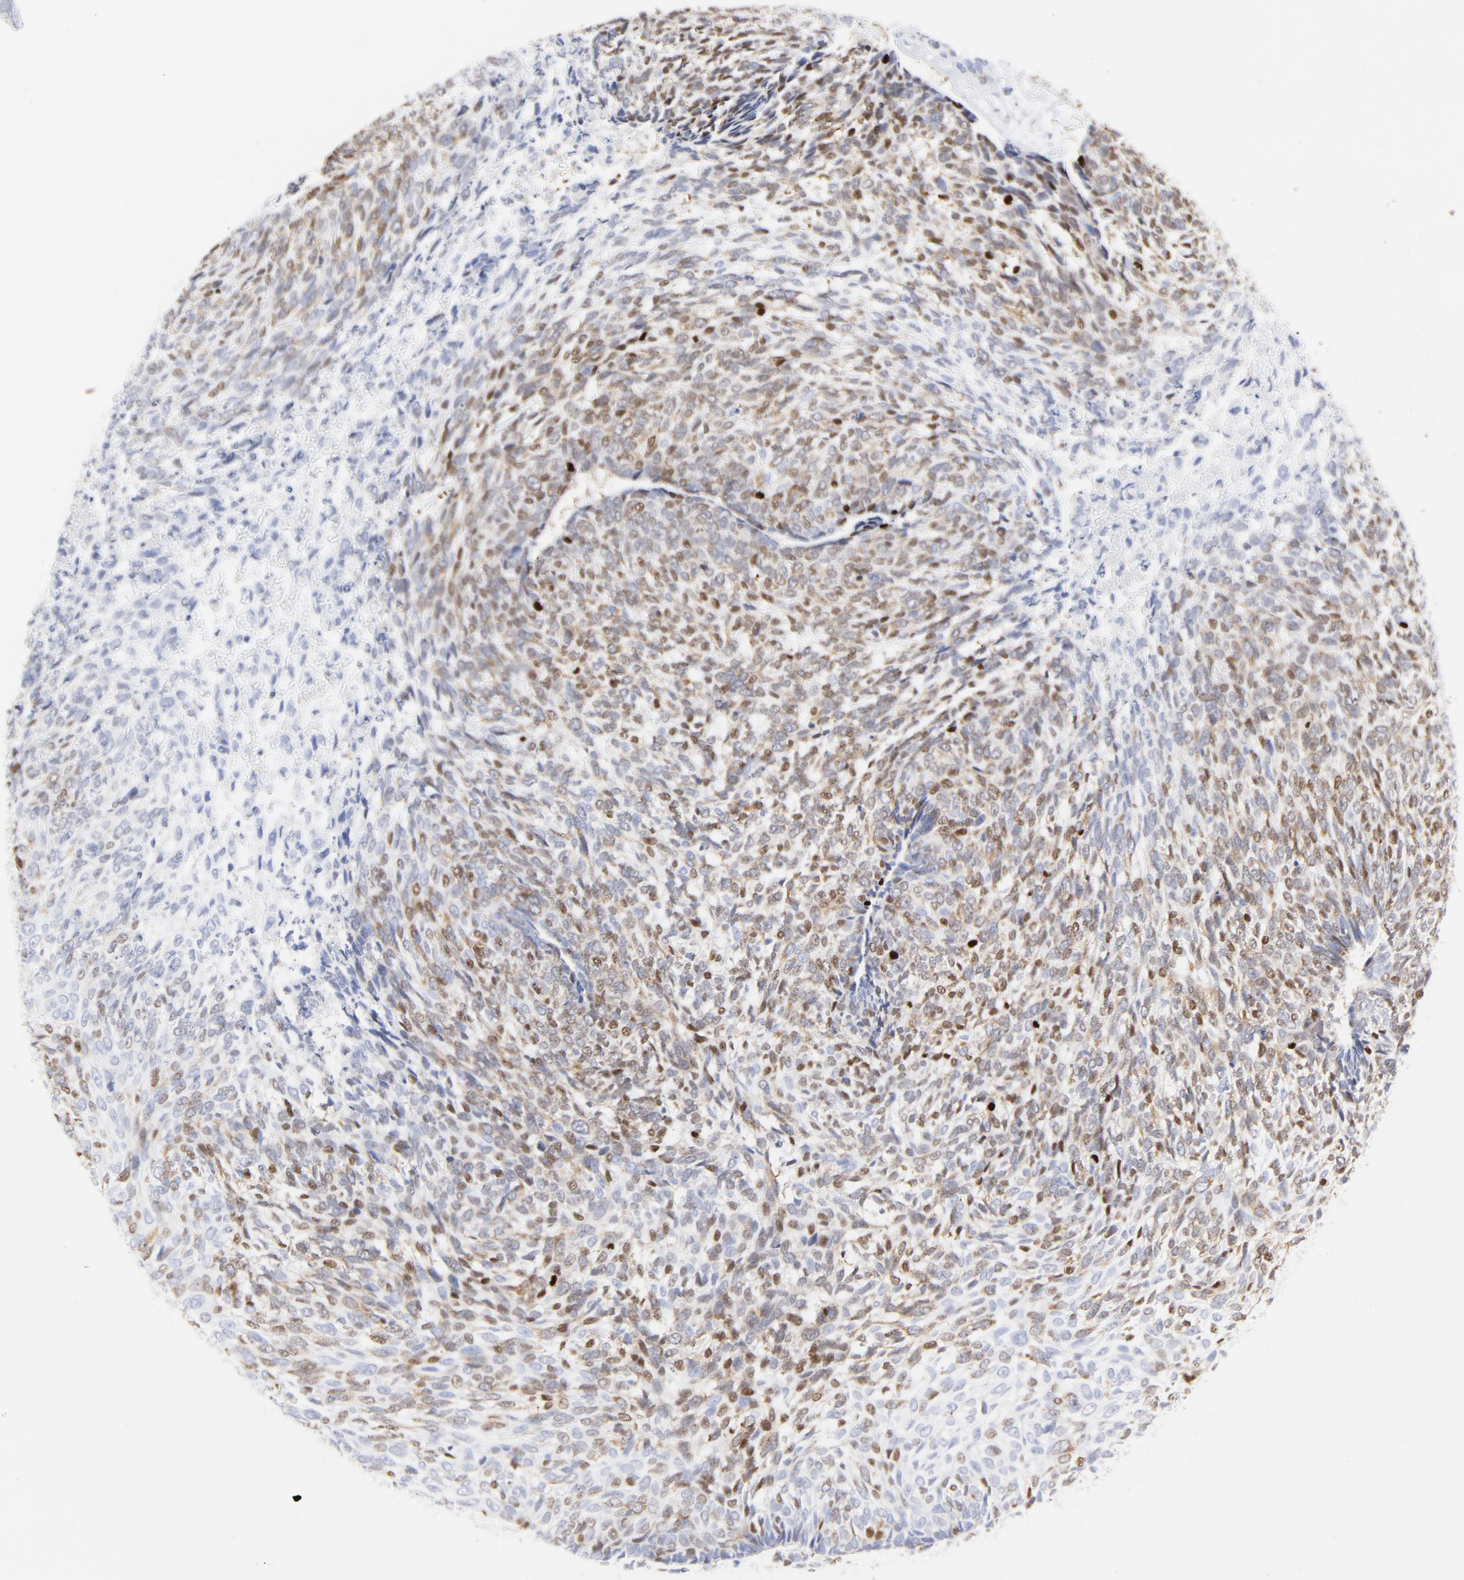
{"staining": {"intensity": "moderate", "quantity": "<25%", "location": "cytoplasmic/membranous,nuclear"}, "tissue": "skin cancer", "cell_type": "Tumor cells", "image_type": "cancer", "snomed": [{"axis": "morphology", "description": "Basal cell carcinoma"}, {"axis": "topography", "description": "Skin"}], "caption": "Skin basal cell carcinoma was stained to show a protein in brown. There is low levels of moderate cytoplasmic/membranous and nuclear positivity in approximately <25% of tumor cells.", "gene": "NCAPH", "patient": {"sex": "male", "age": 72}}